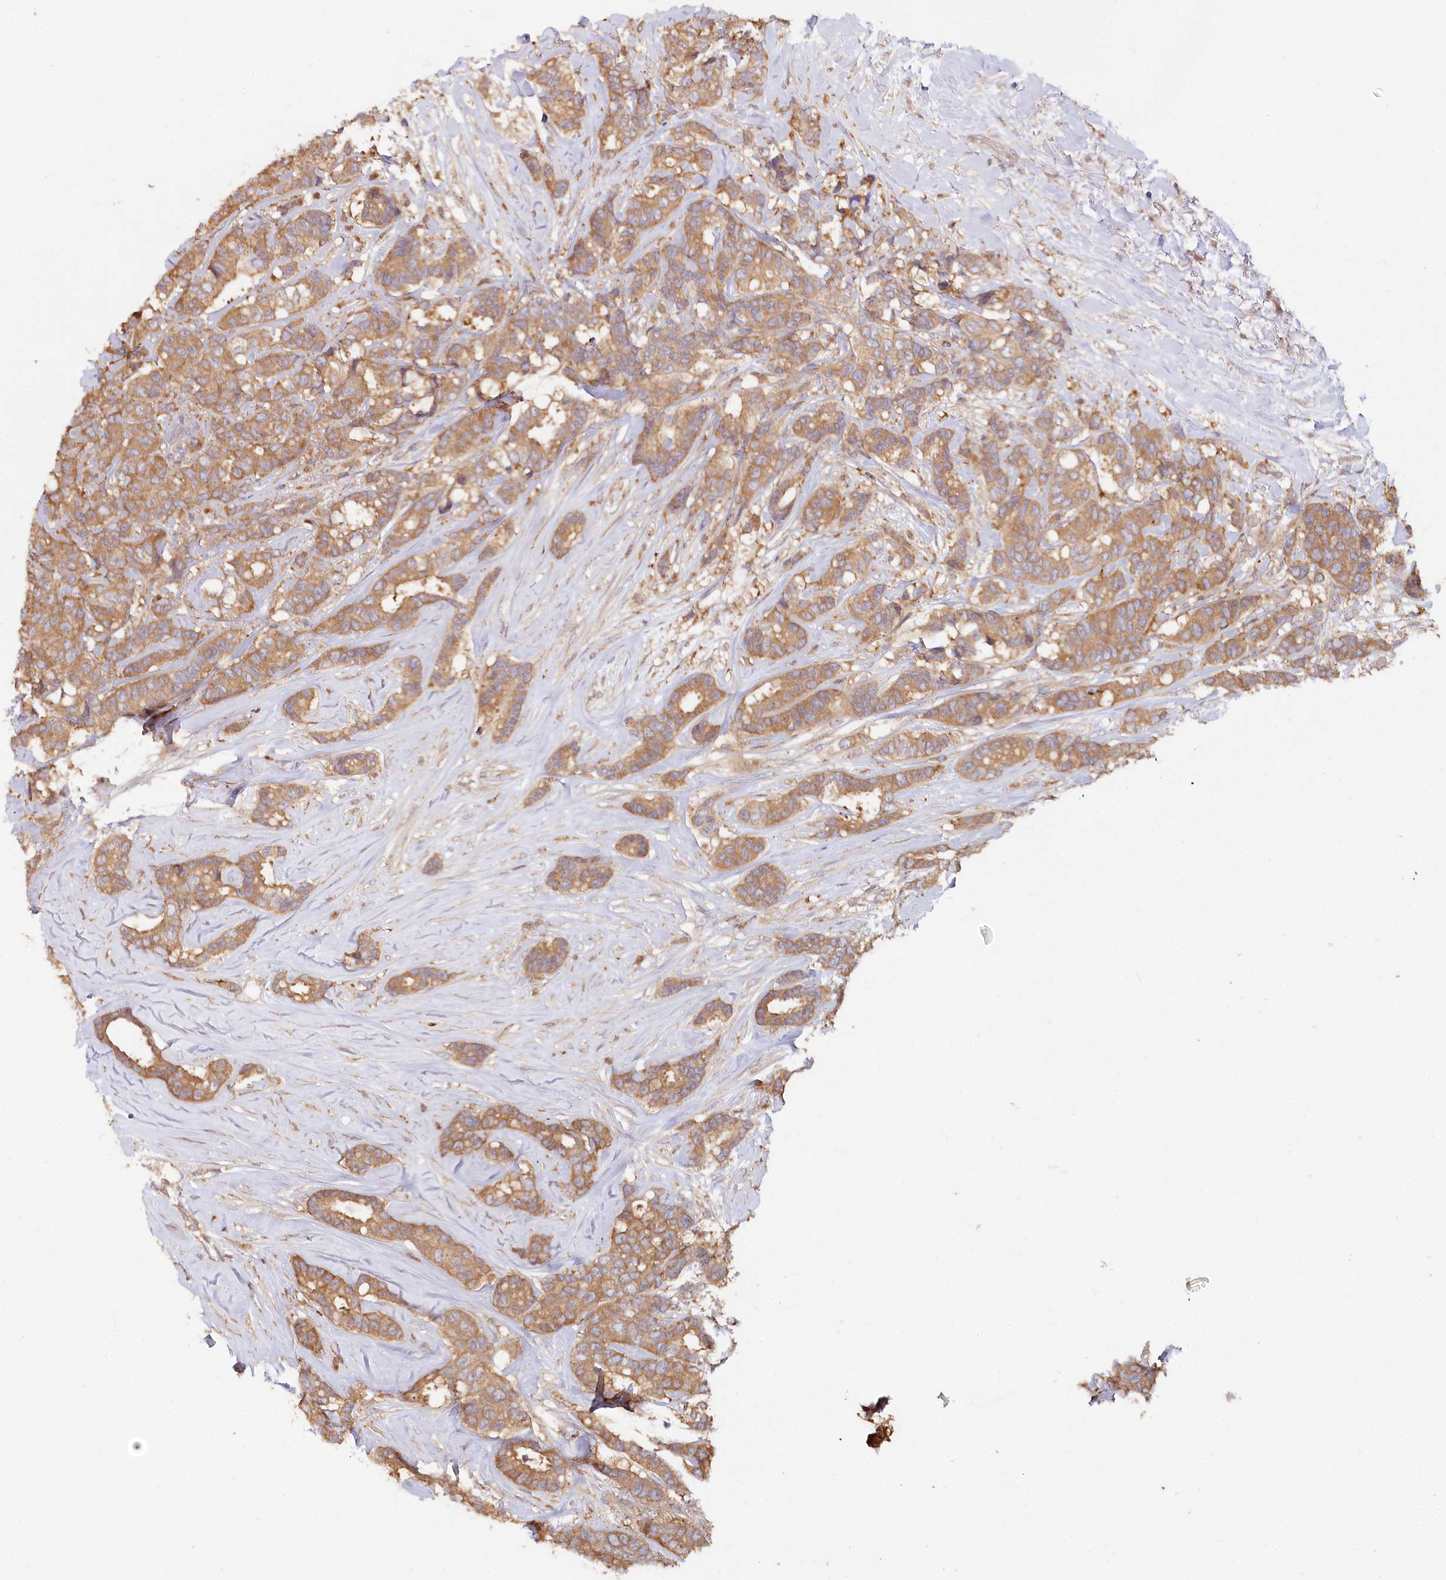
{"staining": {"intensity": "moderate", "quantity": ">75%", "location": "cytoplasmic/membranous"}, "tissue": "breast cancer", "cell_type": "Tumor cells", "image_type": "cancer", "snomed": [{"axis": "morphology", "description": "Duct carcinoma"}, {"axis": "topography", "description": "Breast"}], "caption": "IHC photomicrograph of neoplastic tissue: breast cancer stained using immunohistochemistry demonstrates medium levels of moderate protein expression localized specifically in the cytoplasmic/membranous of tumor cells, appearing as a cytoplasmic/membranous brown color.", "gene": "HAL", "patient": {"sex": "female", "age": 87}}